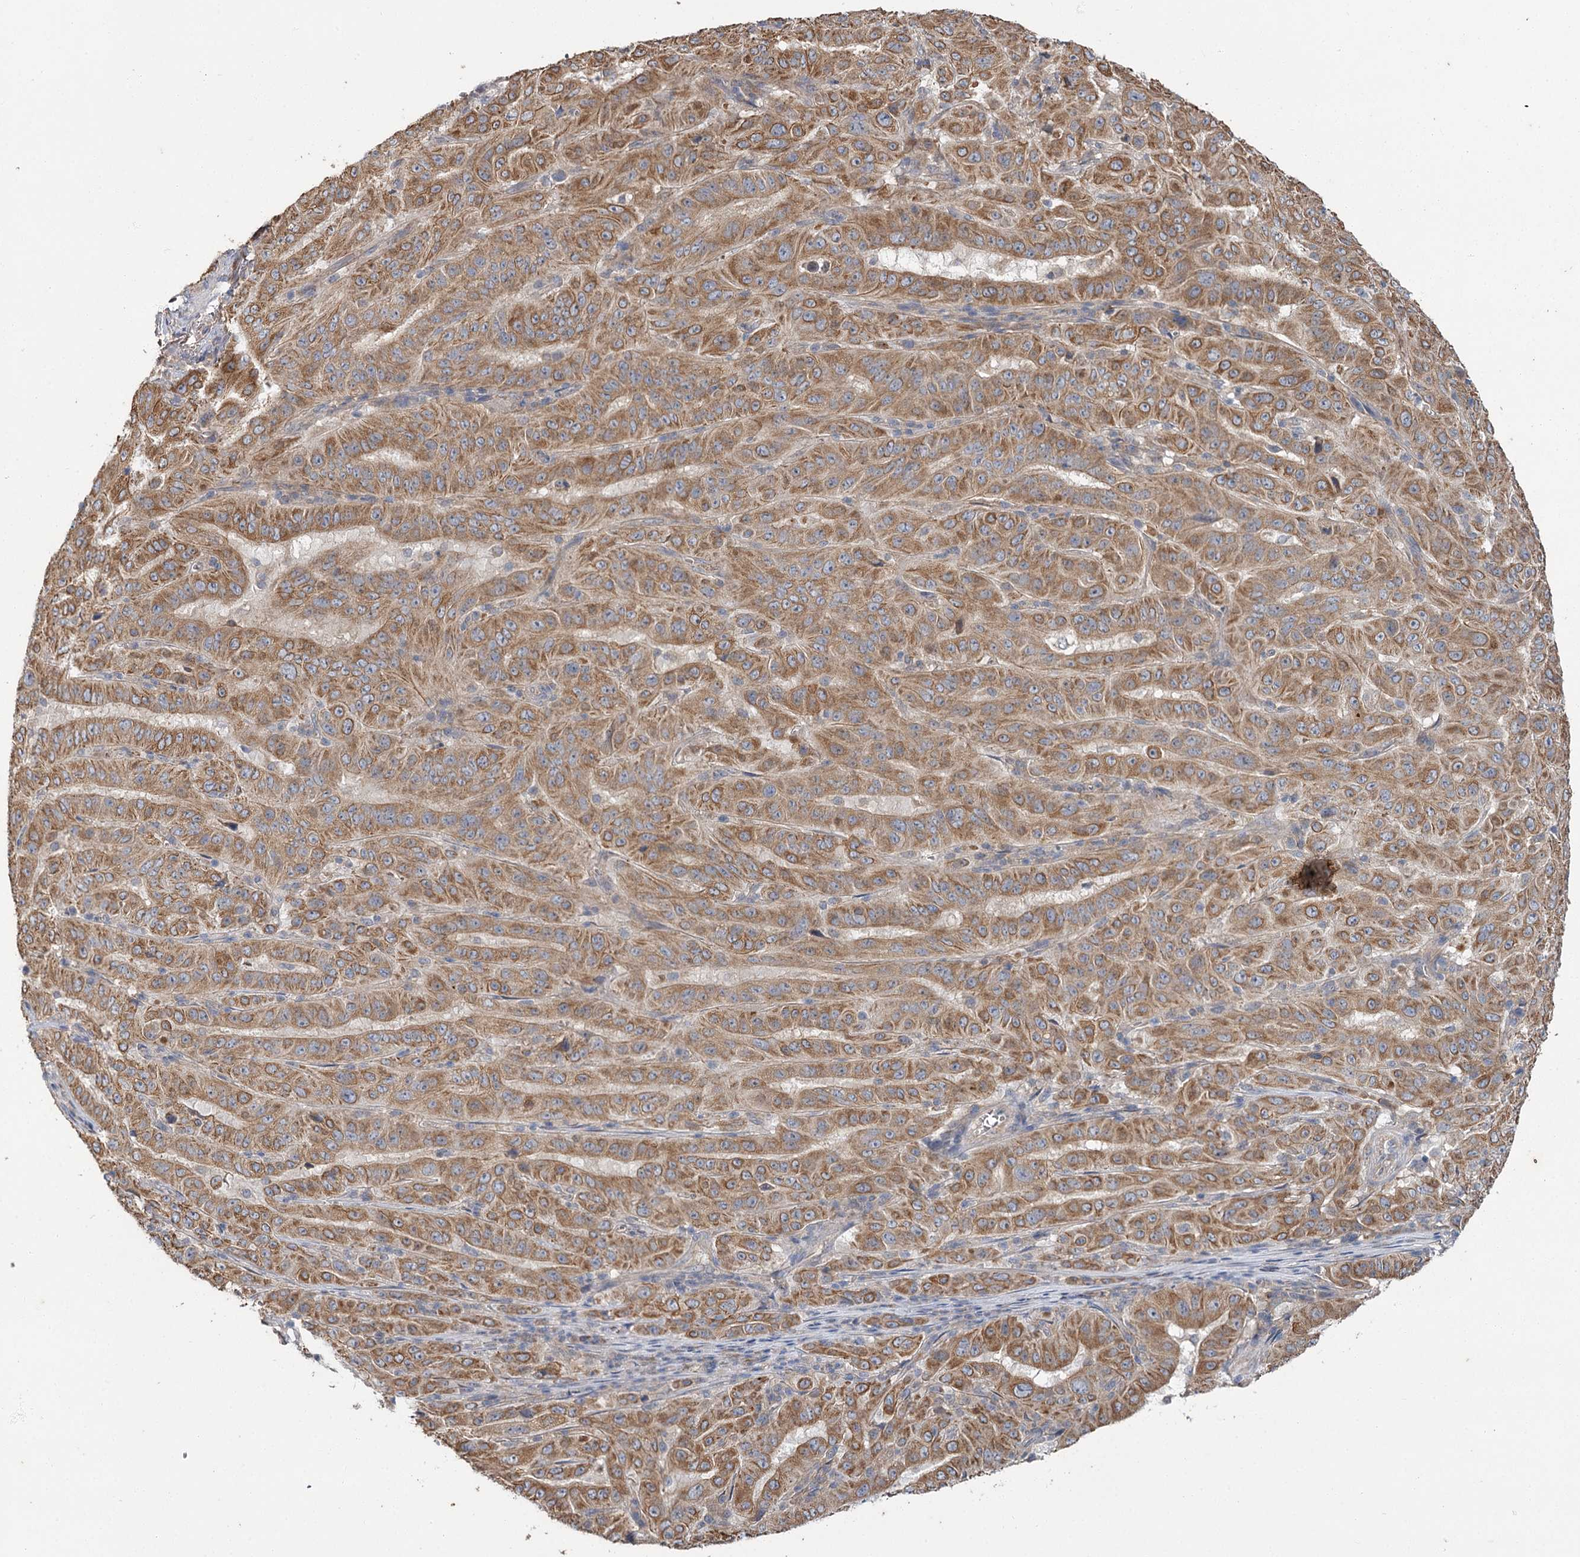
{"staining": {"intensity": "moderate", "quantity": ">75%", "location": "cytoplasmic/membranous"}, "tissue": "pancreatic cancer", "cell_type": "Tumor cells", "image_type": "cancer", "snomed": [{"axis": "morphology", "description": "Adenocarcinoma, NOS"}, {"axis": "topography", "description": "Pancreas"}], "caption": "Protein staining exhibits moderate cytoplasmic/membranous staining in about >75% of tumor cells in pancreatic cancer (adenocarcinoma).", "gene": "MFN1", "patient": {"sex": "male", "age": 63}}